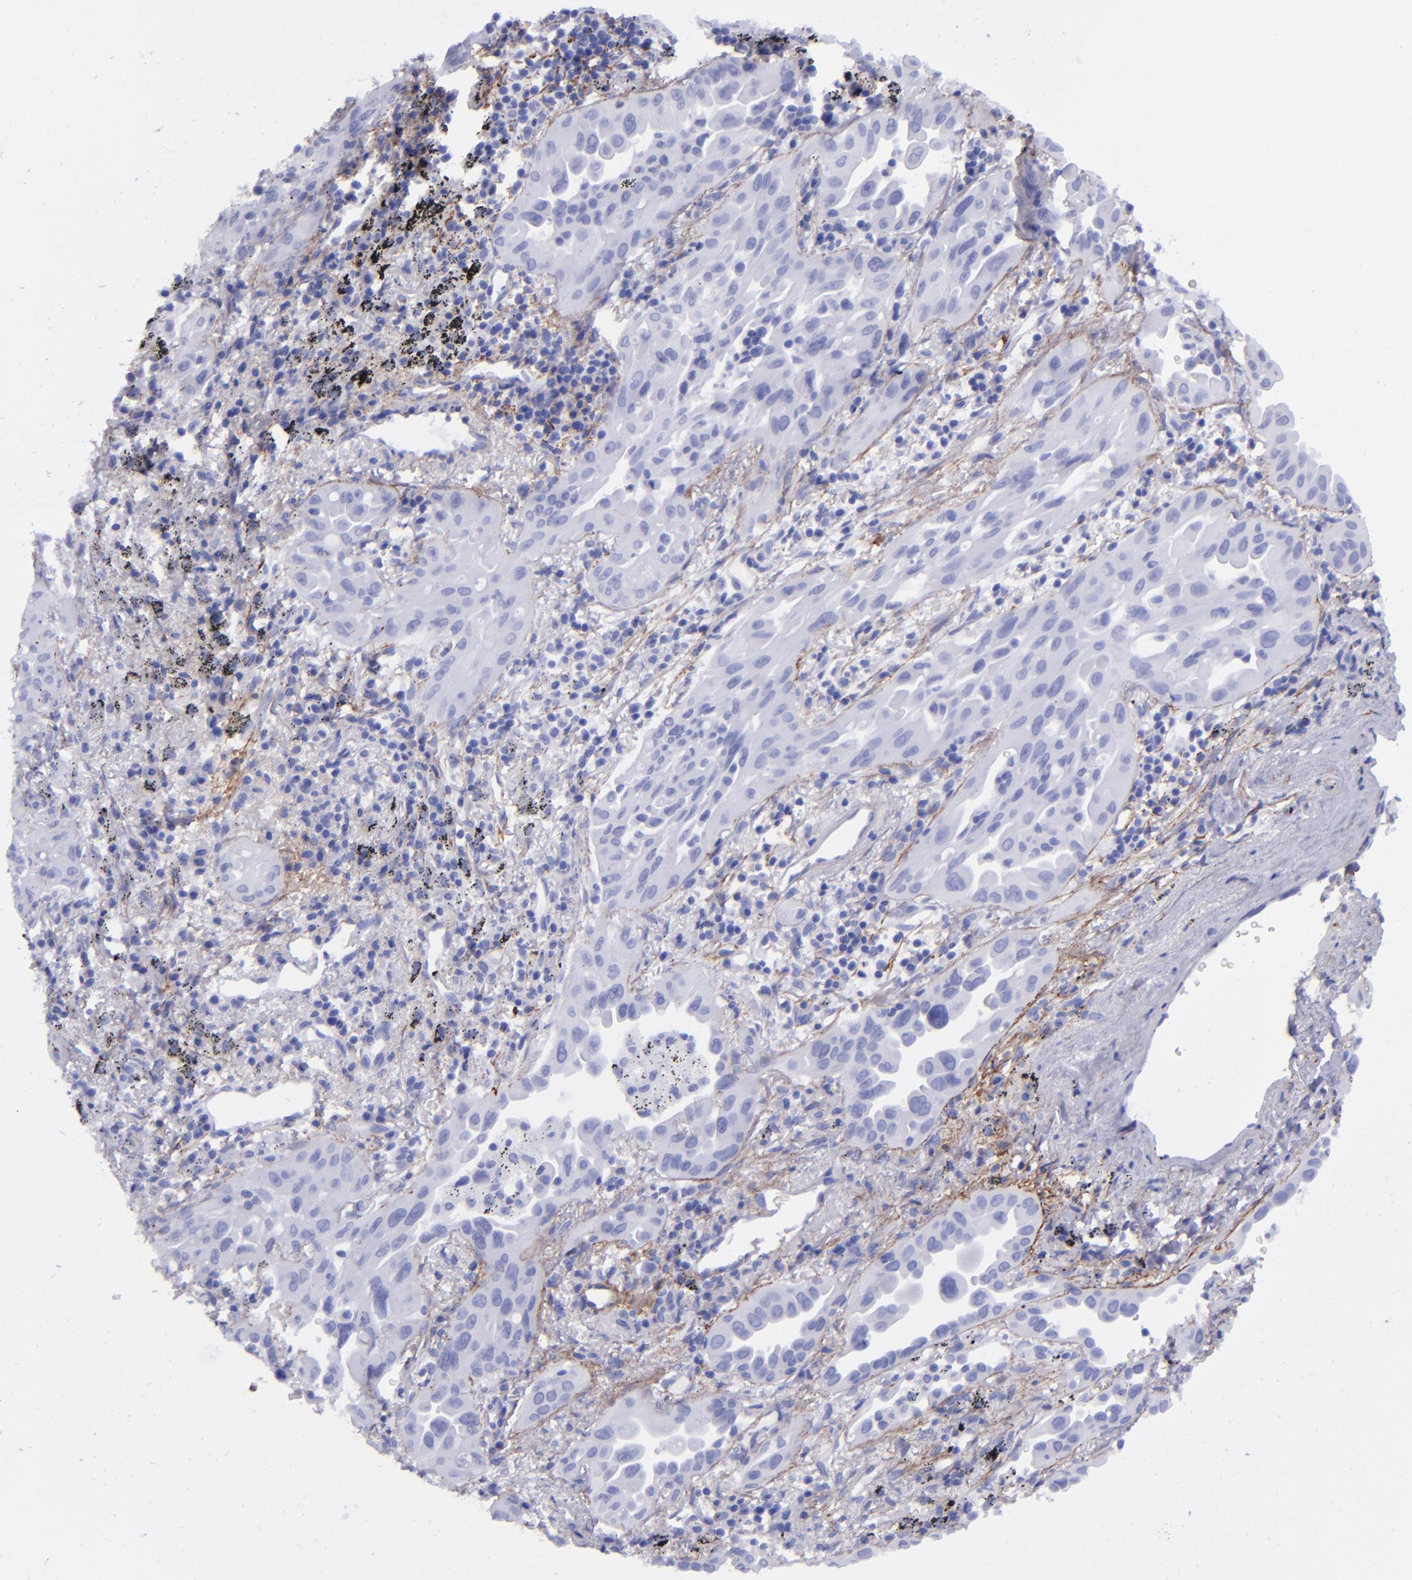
{"staining": {"intensity": "negative", "quantity": "none", "location": "none"}, "tissue": "lung cancer", "cell_type": "Tumor cells", "image_type": "cancer", "snomed": [{"axis": "morphology", "description": "Adenocarcinoma, NOS"}, {"axis": "topography", "description": "Lung"}], "caption": "A micrograph of lung adenocarcinoma stained for a protein exhibits no brown staining in tumor cells.", "gene": "EFCAB13", "patient": {"sex": "male", "age": 68}}